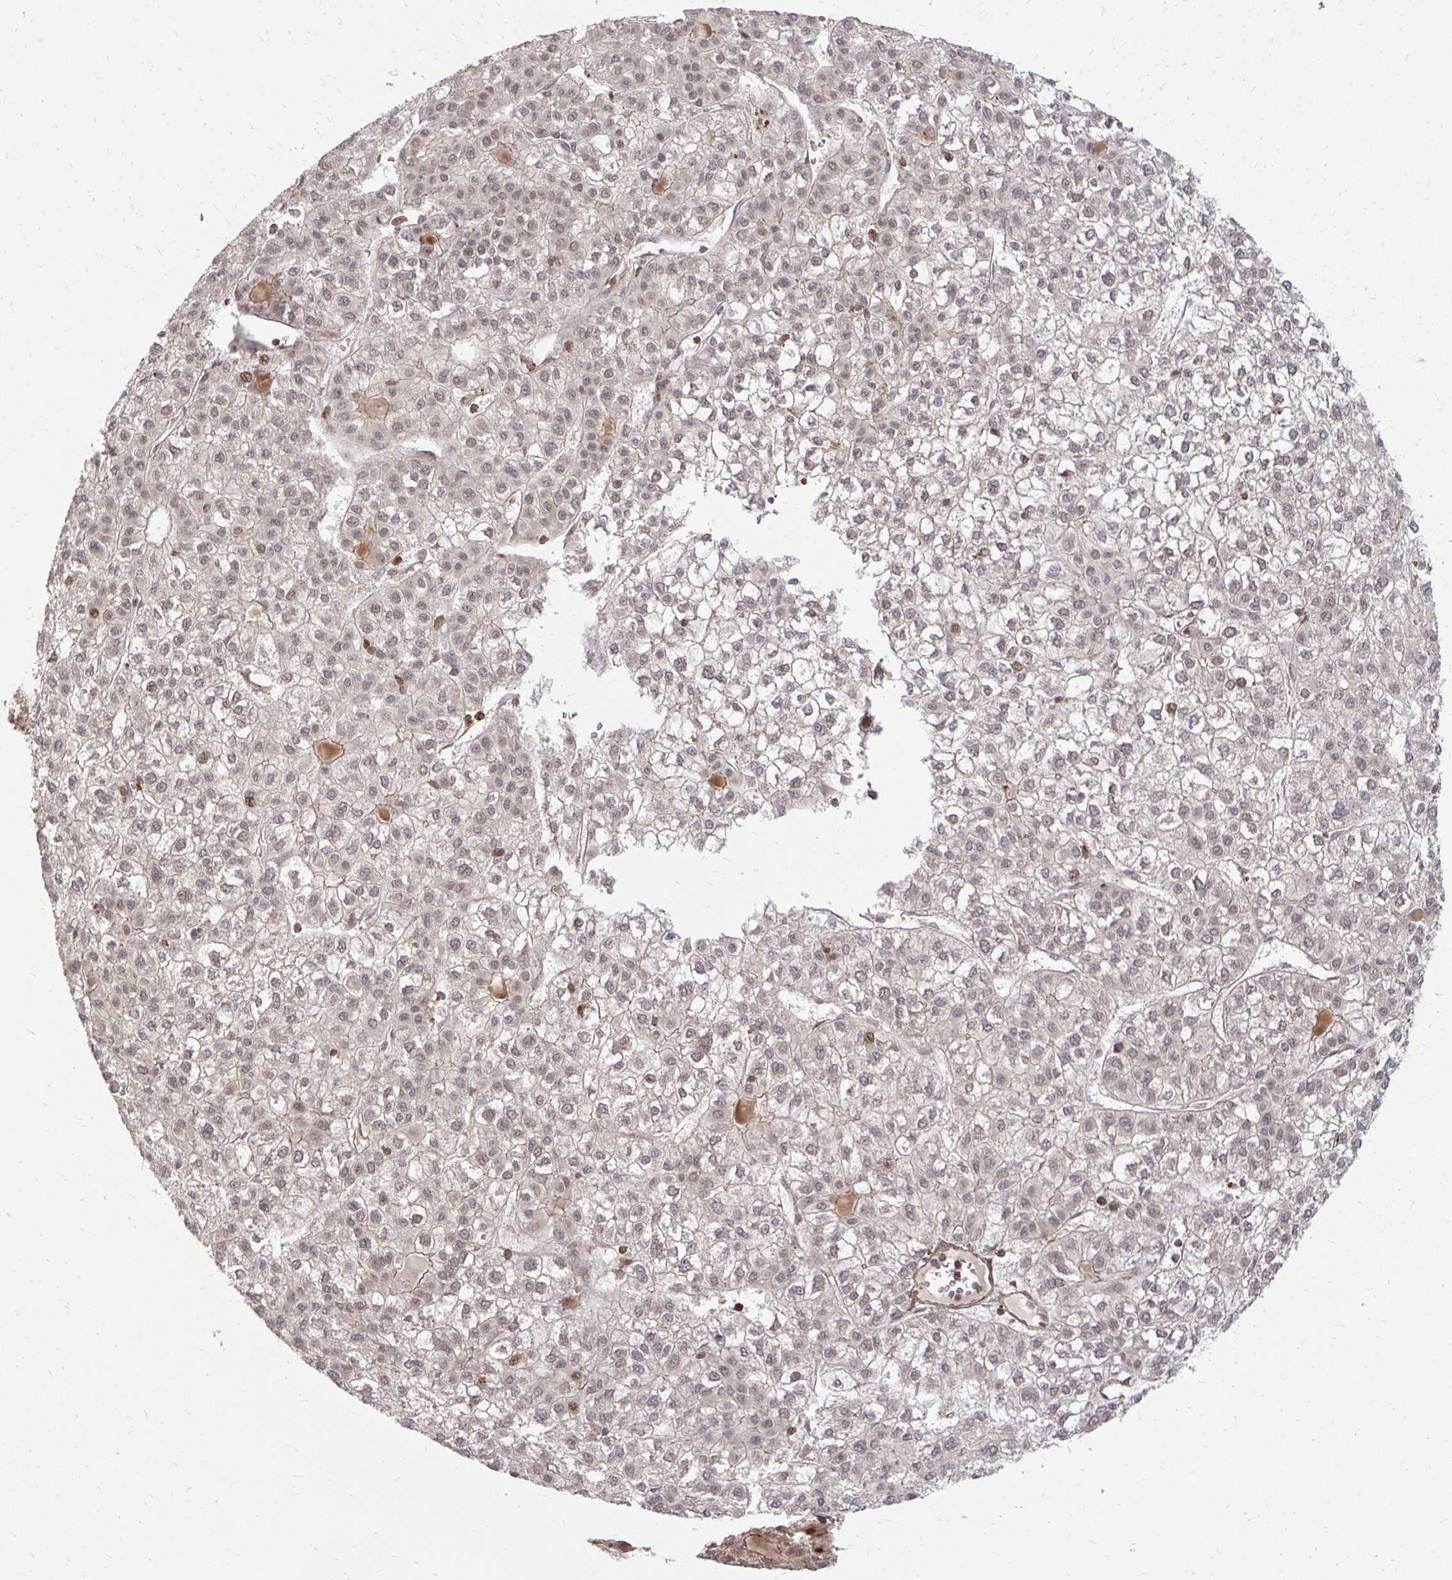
{"staining": {"intensity": "weak", "quantity": ">75%", "location": "nuclear"}, "tissue": "liver cancer", "cell_type": "Tumor cells", "image_type": "cancer", "snomed": [{"axis": "morphology", "description": "Carcinoma, Hepatocellular, NOS"}, {"axis": "topography", "description": "Liver"}], "caption": "This is a histology image of immunohistochemistry staining of liver cancer, which shows weak staining in the nuclear of tumor cells.", "gene": "ZNF285", "patient": {"sex": "female", "age": 43}}